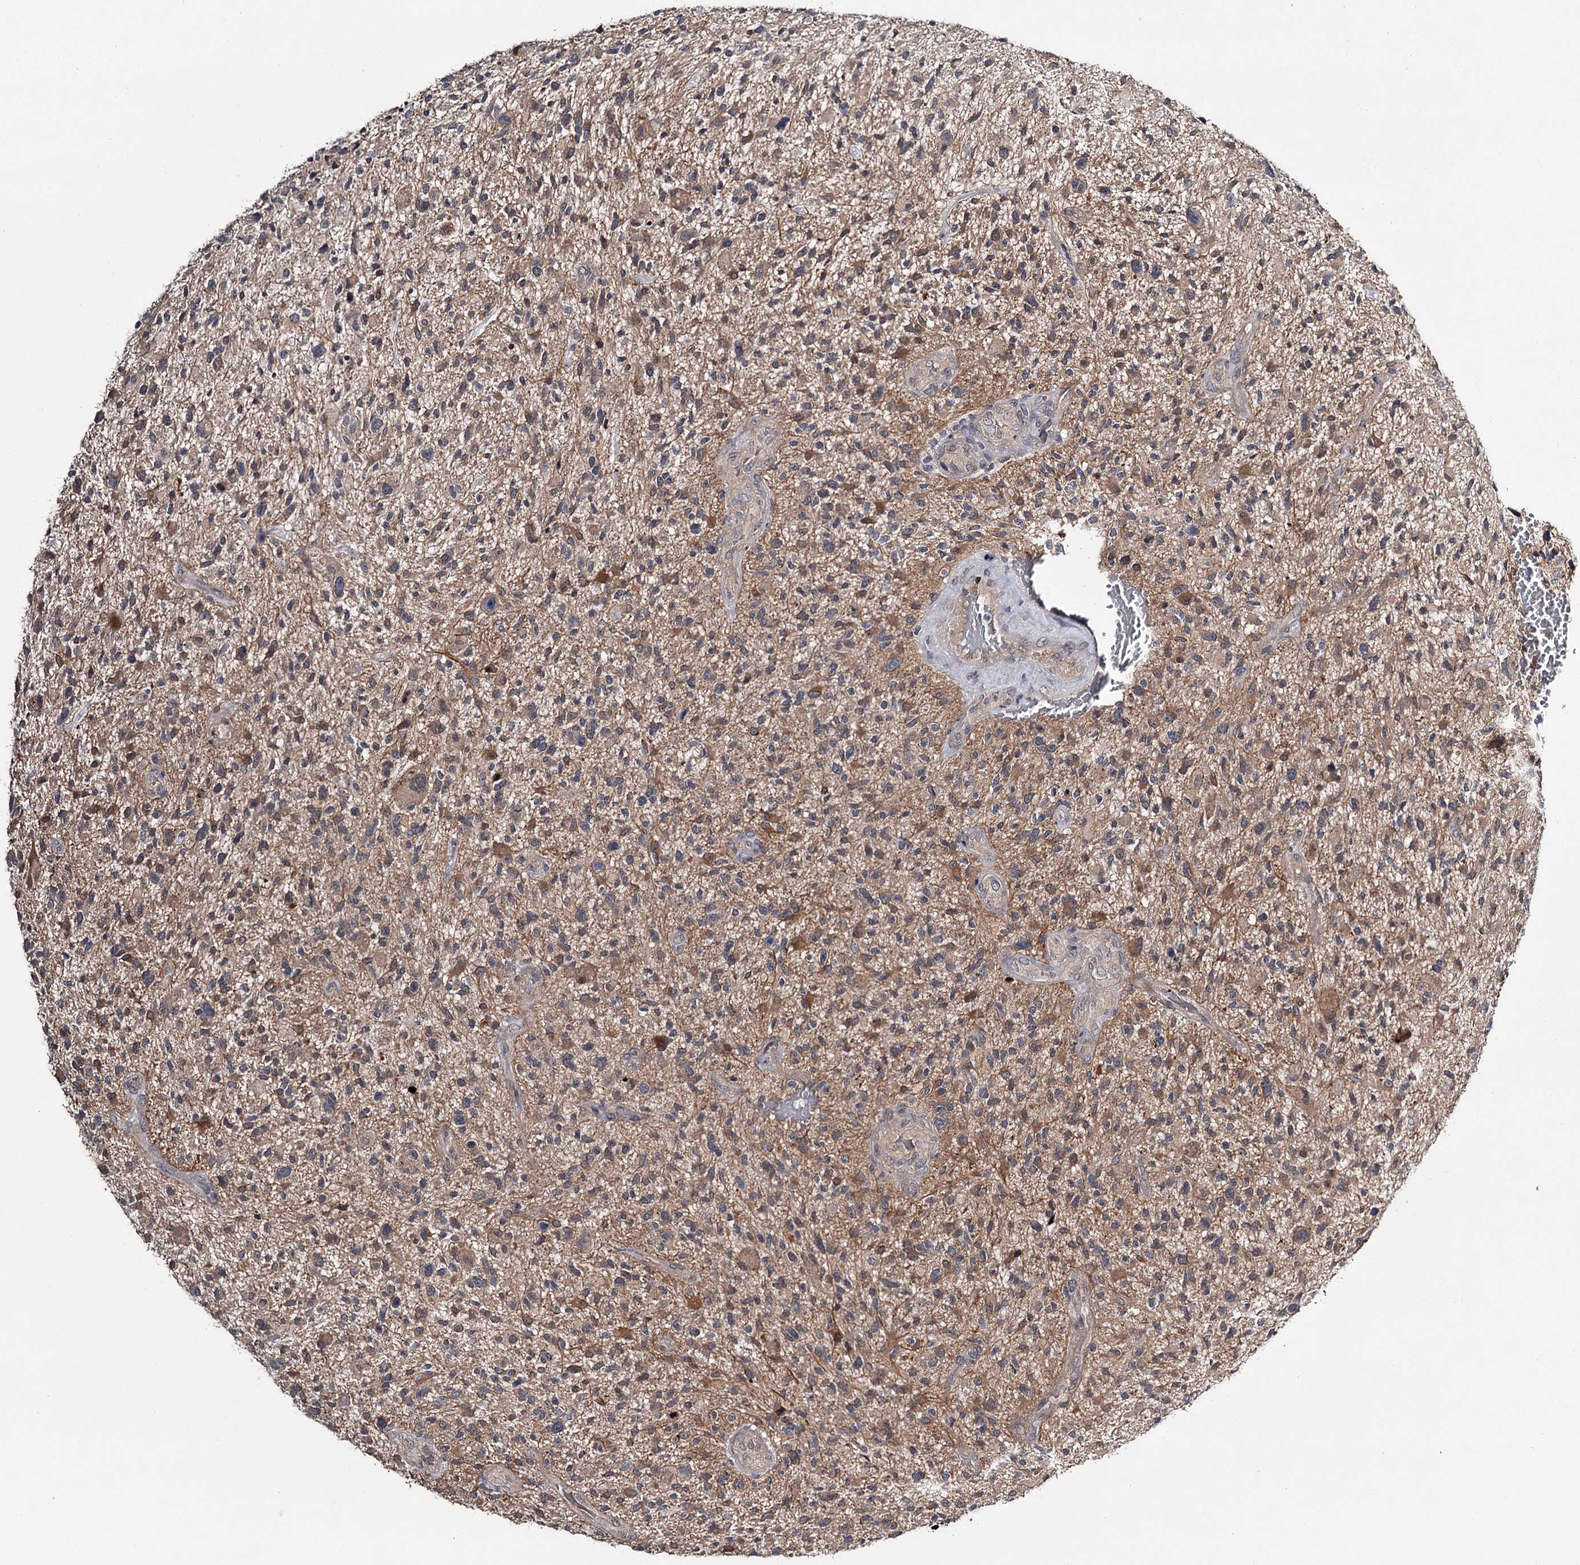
{"staining": {"intensity": "moderate", "quantity": "<25%", "location": "cytoplasmic/membranous"}, "tissue": "glioma", "cell_type": "Tumor cells", "image_type": "cancer", "snomed": [{"axis": "morphology", "description": "Glioma, malignant, High grade"}, {"axis": "topography", "description": "Brain"}], "caption": "High-power microscopy captured an immunohistochemistry (IHC) photomicrograph of high-grade glioma (malignant), revealing moderate cytoplasmic/membranous staining in approximately <25% of tumor cells. (DAB = brown stain, brightfield microscopy at high magnification).", "gene": "DAO", "patient": {"sex": "male", "age": 47}}